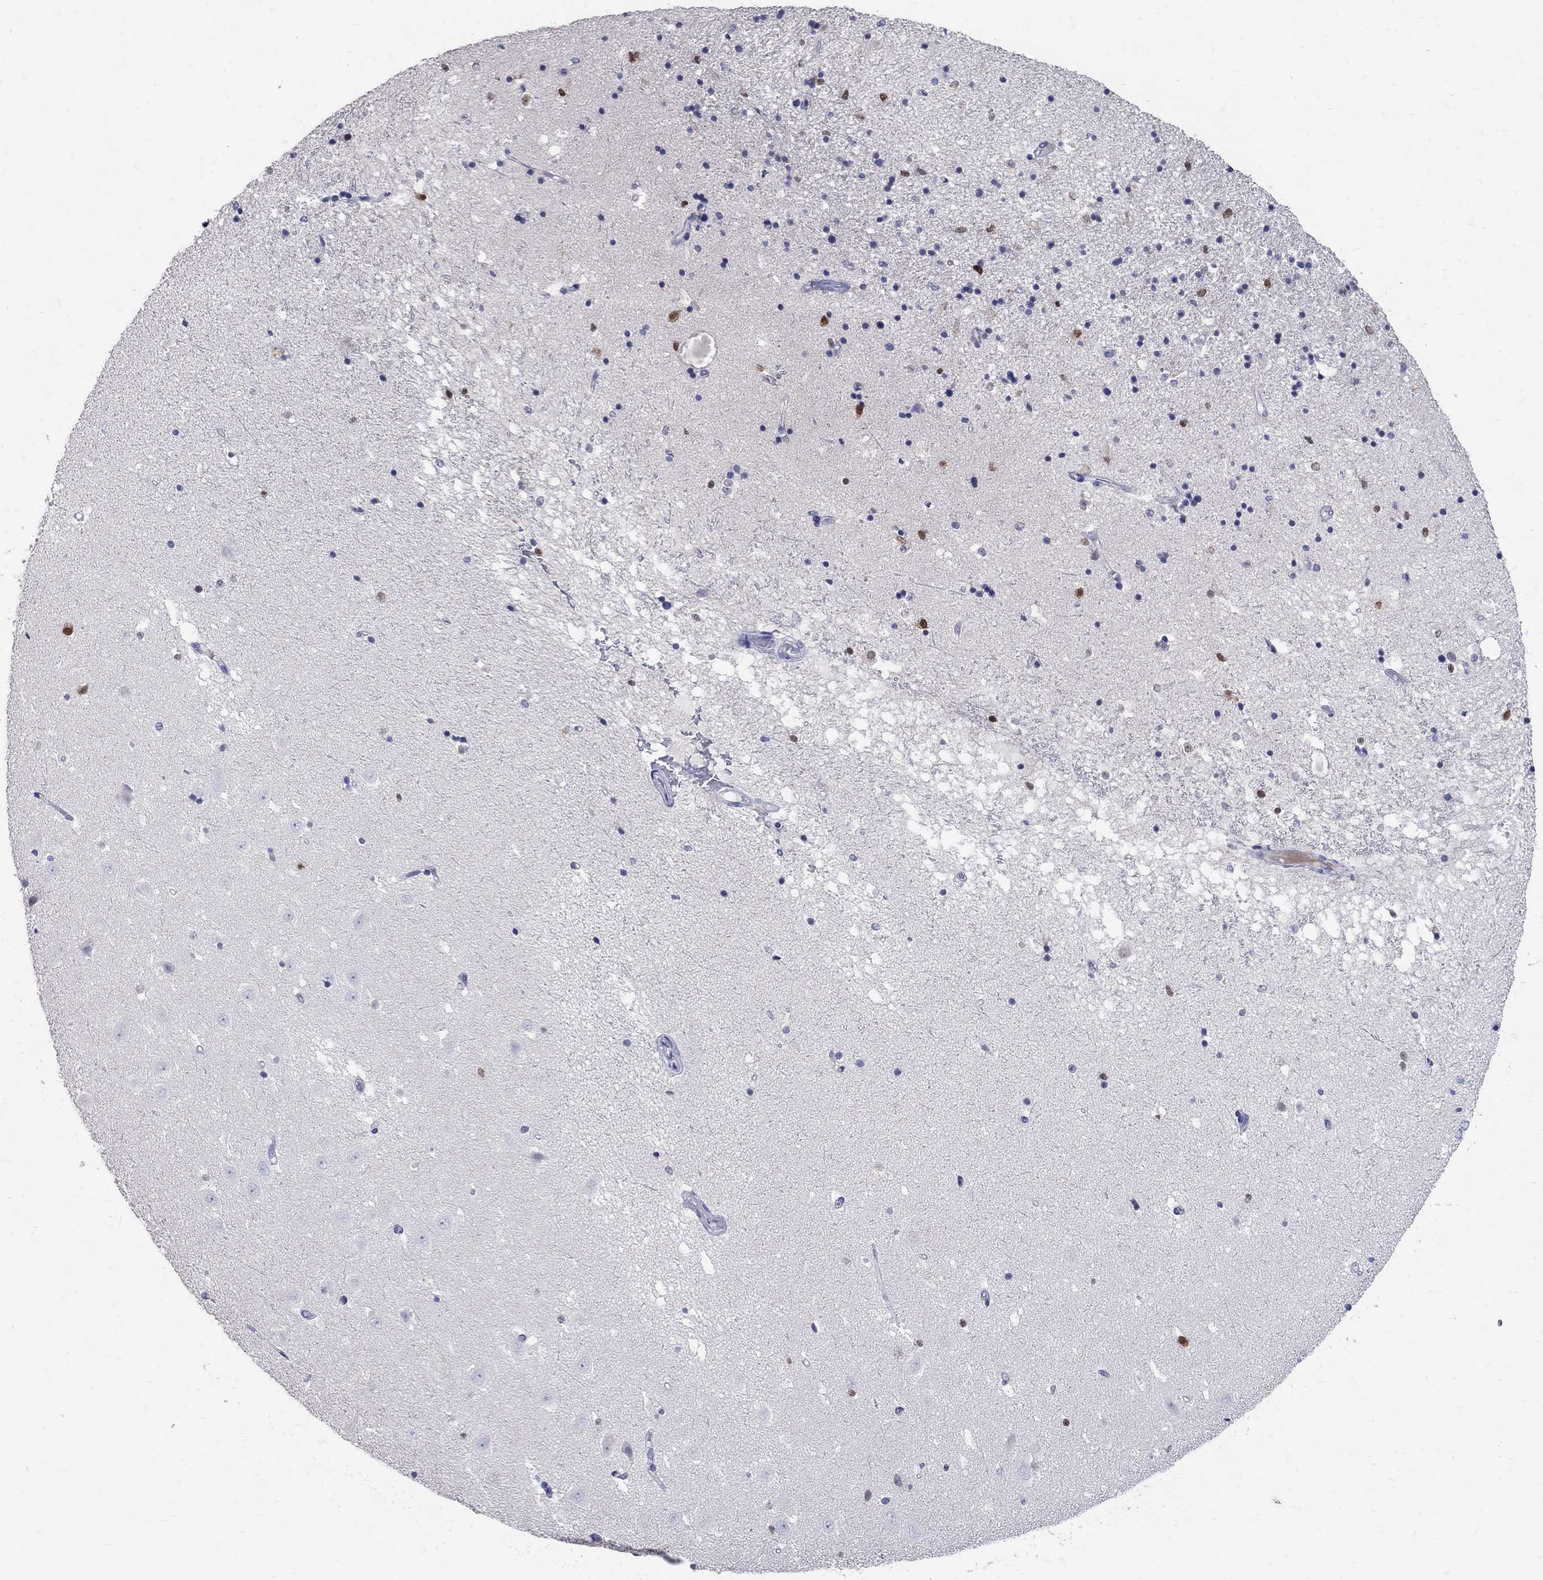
{"staining": {"intensity": "strong", "quantity": "<25%", "location": "nuclear"}, "tissue": "hippocampus", "cell_type": "Glial cells", "image_type": "normal", "snomed": [{"axis": "morphology", "description": "Normal tissue, NOS"}, {"axis": "topography", "description": "Hippocampus"}], "caption": "An immunohistochemistry (IHC) photomicrograph of unremarkable tissue is shown. Protein staining in brown highlights strong nuclear positivity in hippocampus within glial cells.", "gene": "SOX2", "patient": {"sex": "male", "age": 49}}